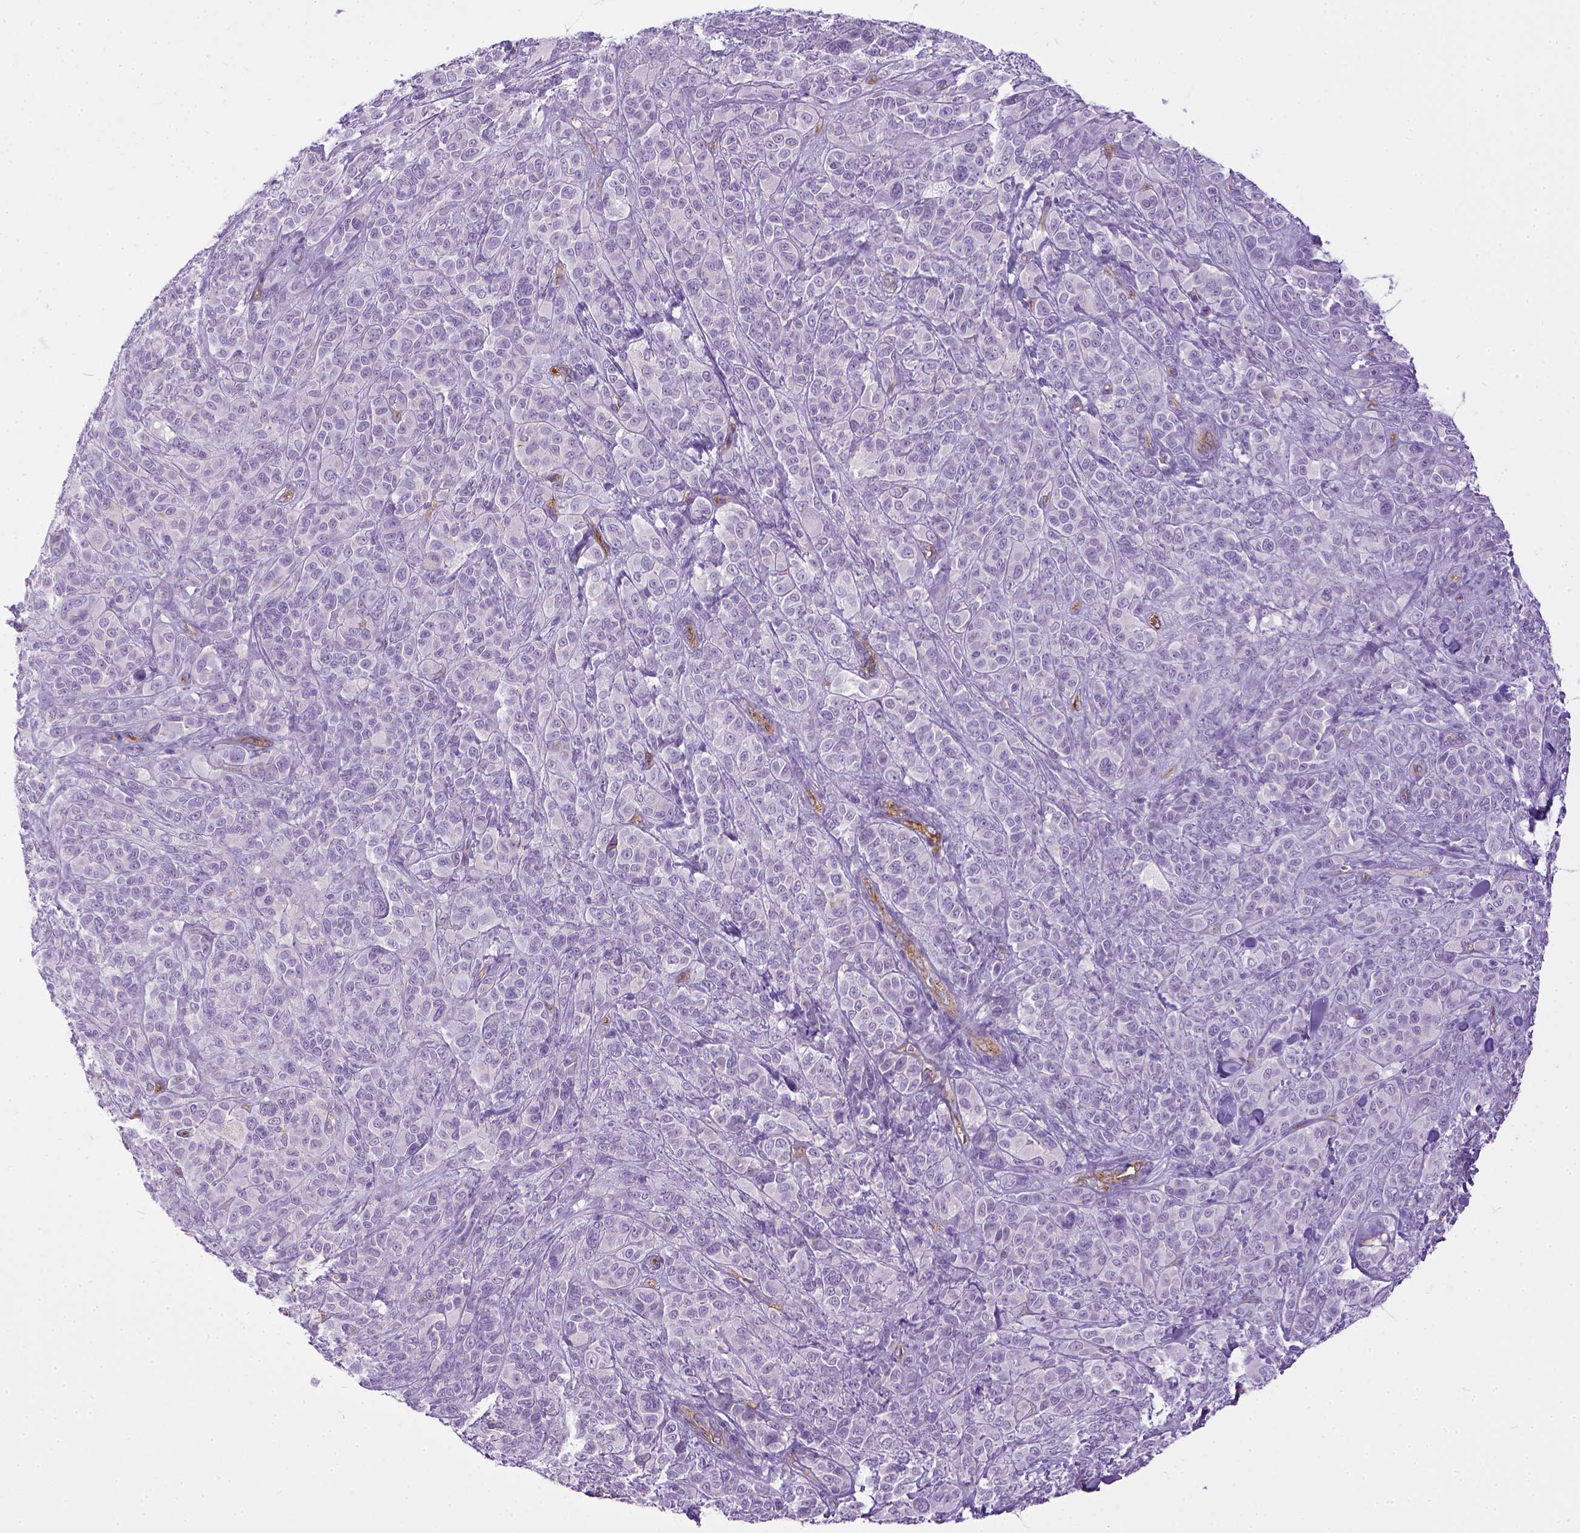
{"staining": {"intensity": "negative", "quantity": "none", "location": "none"}, "tissue": "melanoma", "cell_type": "Tumor cells", "image_type": "cancer", "snomed": [{"axis": "morphology", "description": "Malignant melanoma, NOS"}, {"axis": "topography", "description": "Skin"}], "caption": "Tumor cells are negative for protein expression in human melanoma. (IHC, brightfield microscopy, high magnification).", "gene": "ENG", "patient": {"sex": "female", "age": 87}}